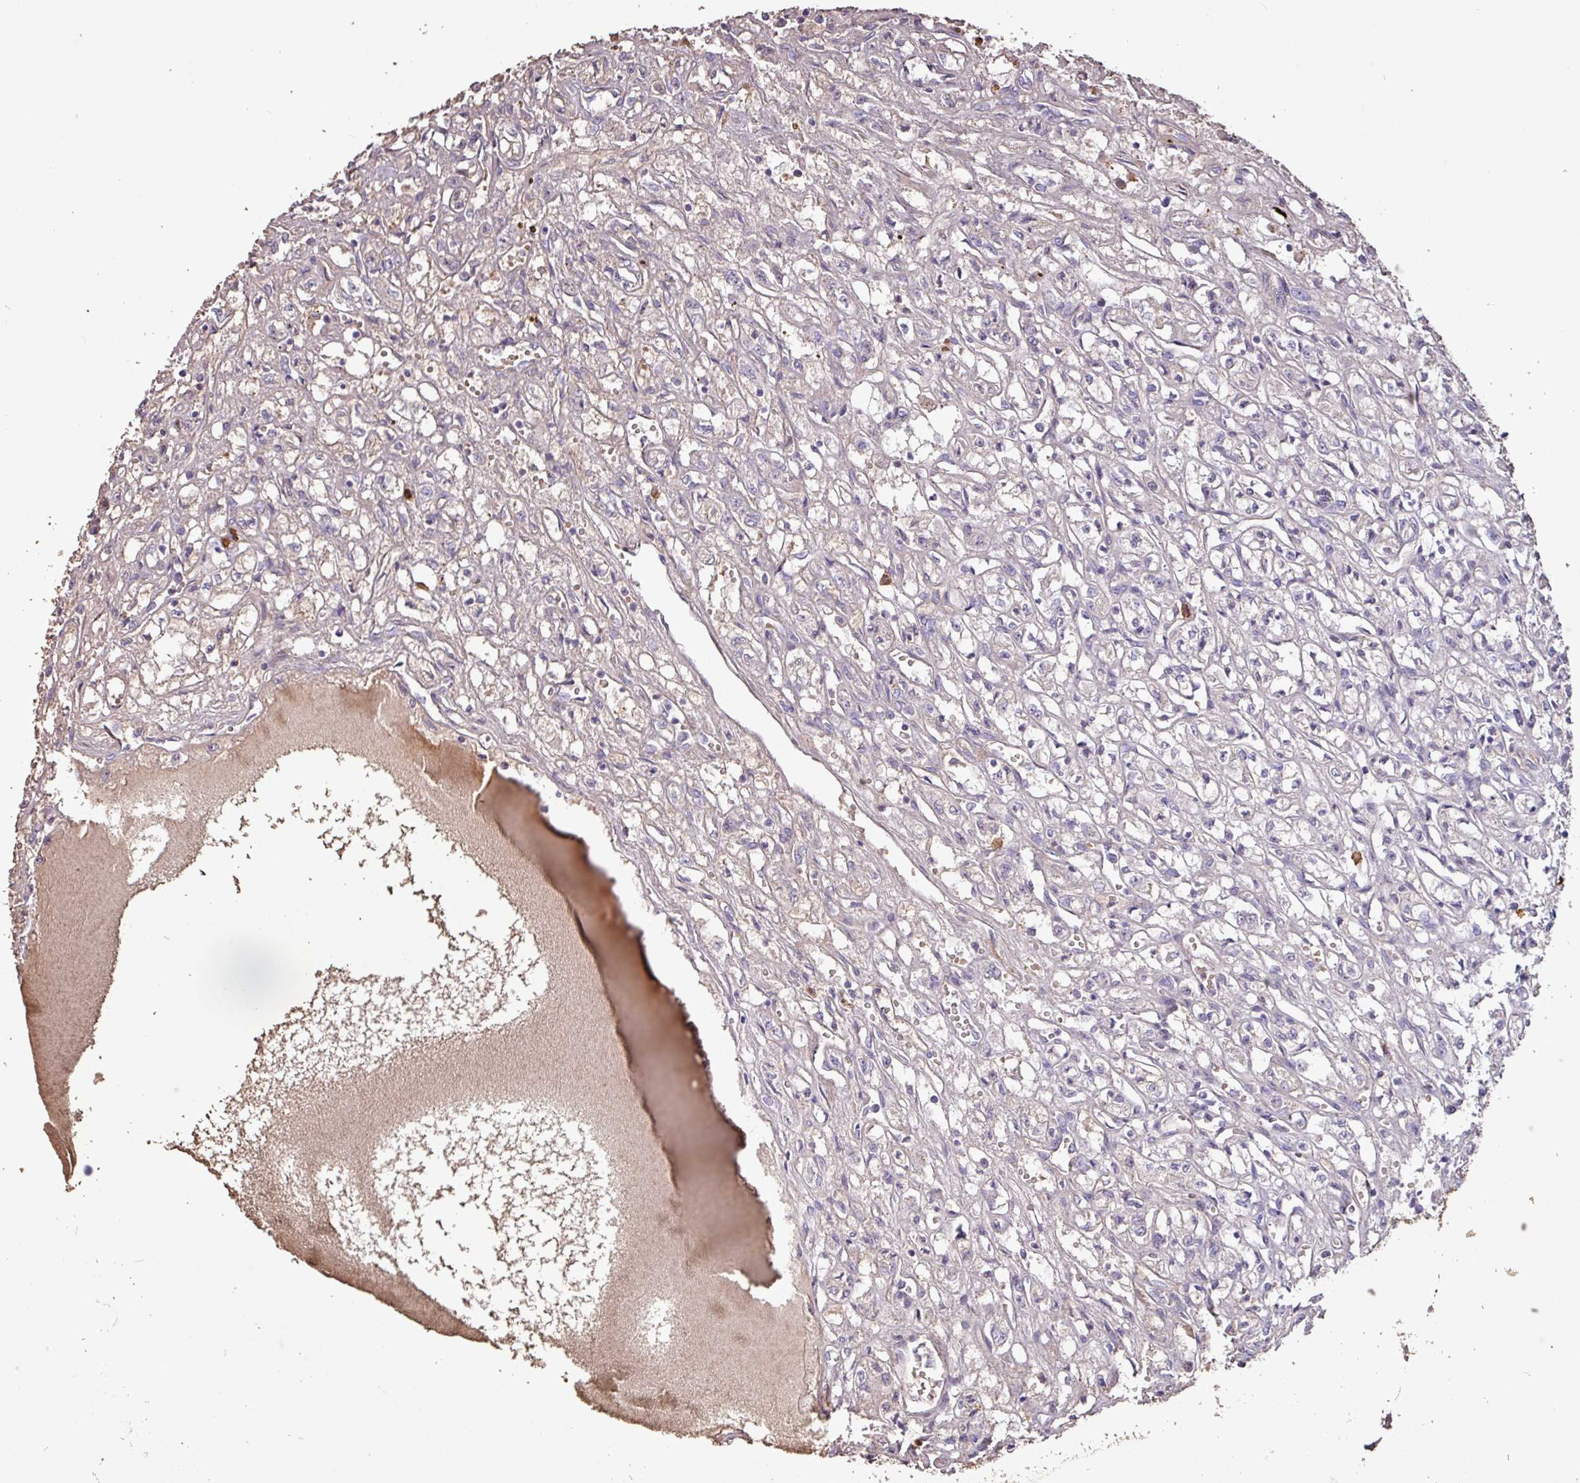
{"staining": {"intensity": "negative", "quantity": "none", "location": "none"}, "tissue": "renal cancer", "cell_type": "Tumor cells", "image_type": "cancer", "snomed": [{"axis": "morphology", "description": "Adenocarcinoma, NOS"}, {"axis": "topography", "description": "Kidney"}], "caption": "Tumor cells show no significant expression in renal adenocarcinoma.", "gene": "L3MBTL3", "patient": {"sex": "male", "age": 56}}